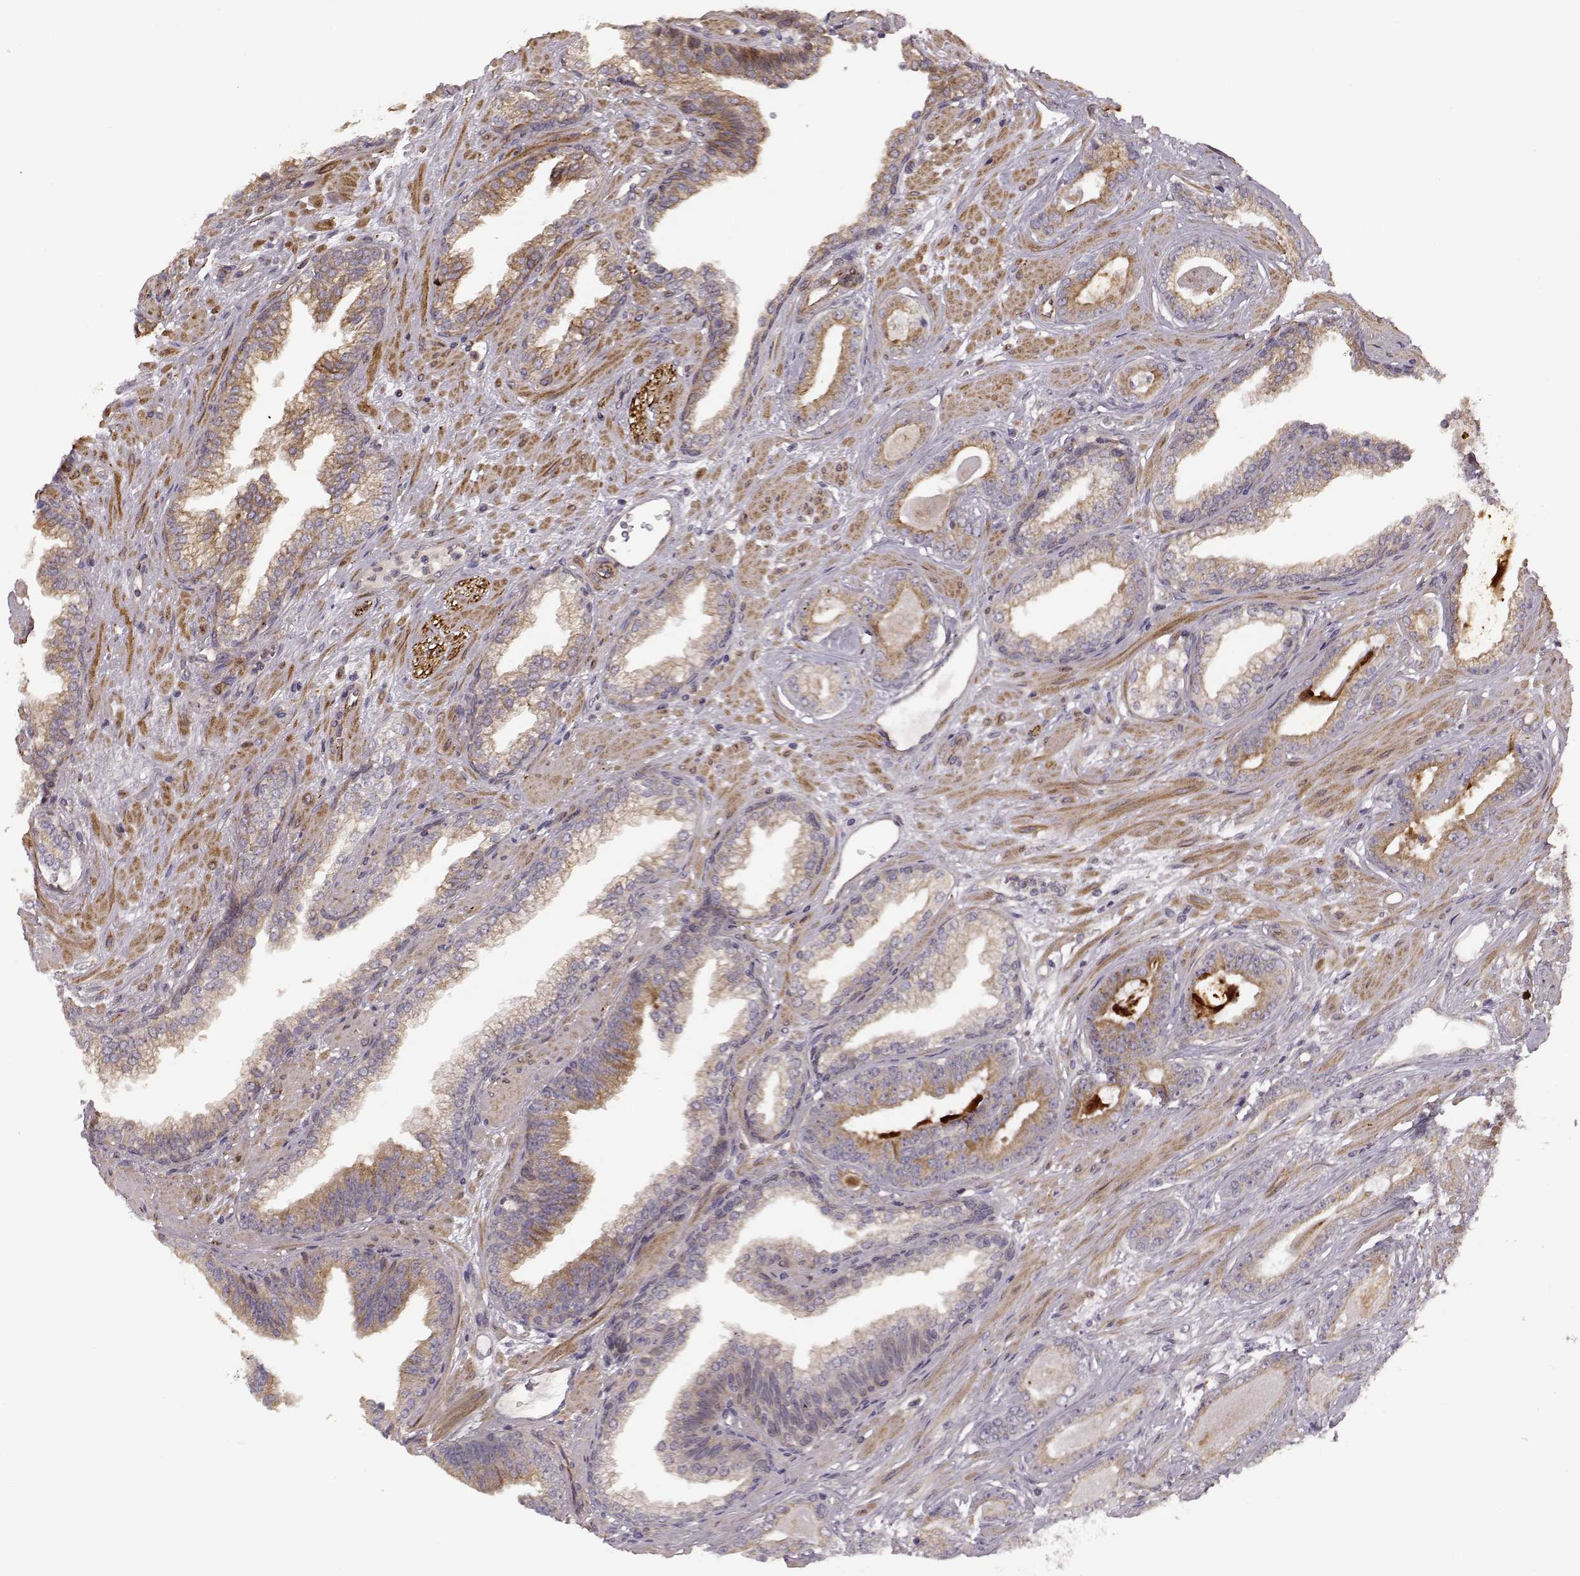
{"staining": {"intensity": "weak", "quantity": ">75%", "location": "cytoplasmic/membranous"}, "tissue": "prostate cancer", "cell_type": "Tumor cells", "image_type": "cancer", "snomed": [{"axis": "morphology", "description": "Adenocarcinoma, Low grade"}, {"axis": "topography", "description": "Prostate"}], "caption": "Brown immunohistochemical staining in human low-grade adenocarcinoma (prostate) shows weak cytoplasmic/membranous expression in approximately >75% of tumor cells.", "gene": "MTR", "patient": {"sex": "male", "age": 61}}